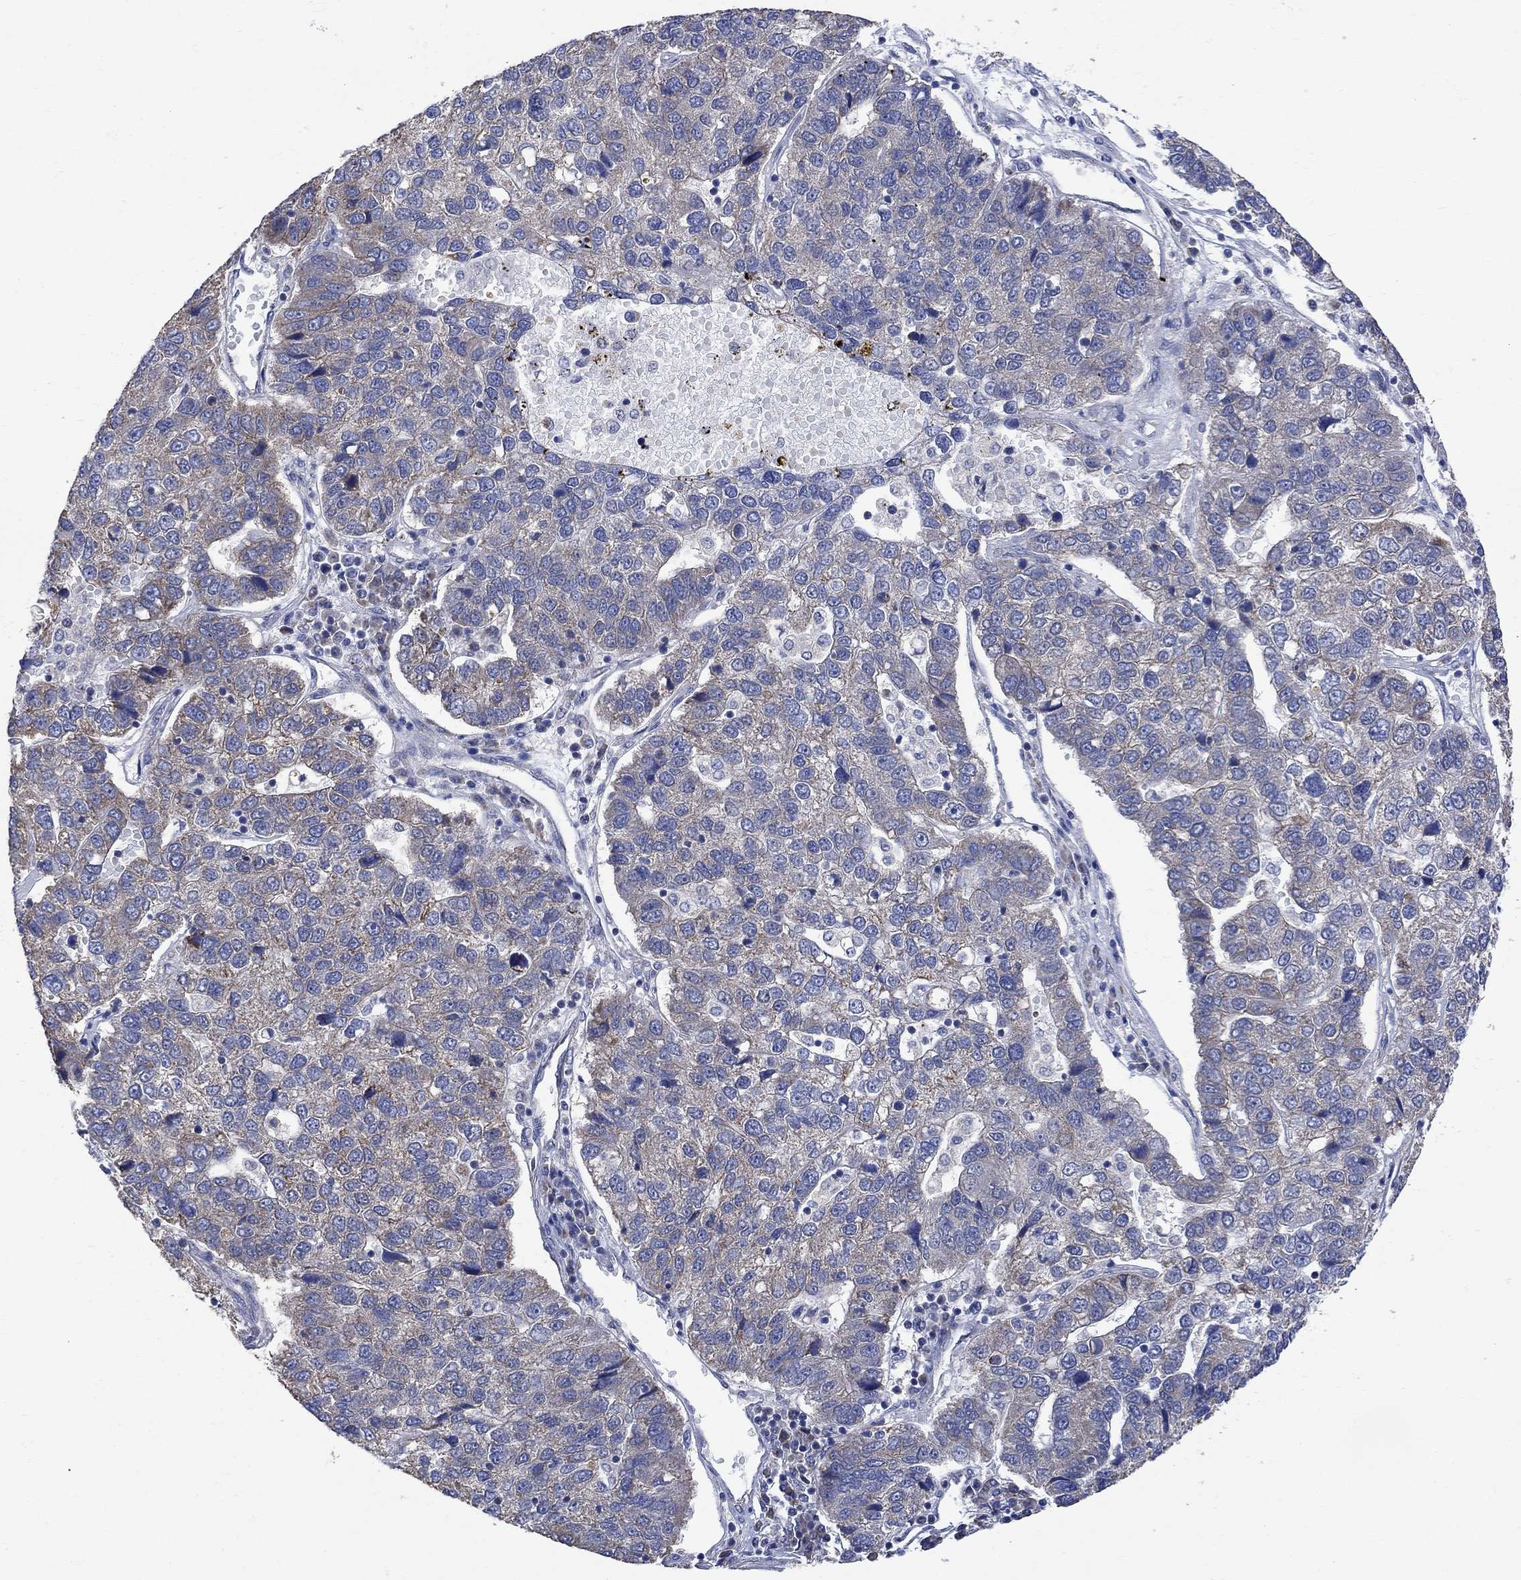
{"staining": {"intensity": "moderate", "quantity": "<25%", "location": "cytoplasmic/membranous"}, "tissue": "pancreatic cancer", "cell_type": "Tumor cells", "image_type": "cancer", "snomed": [{"axis": "morphology", "description": "Adenocarcinoma, NOS"}, {"axis": "topography", "description": "Pancreas"}], "caption": "Adenocarcinoma (pancreatic) stained for a protein (brown) demonstrates moderate cytoplasmic/membranous positive staining in about <25% of tumor cells.", "gene": "ANKRA2", "patient": {"sex": "female", "age": 61}}